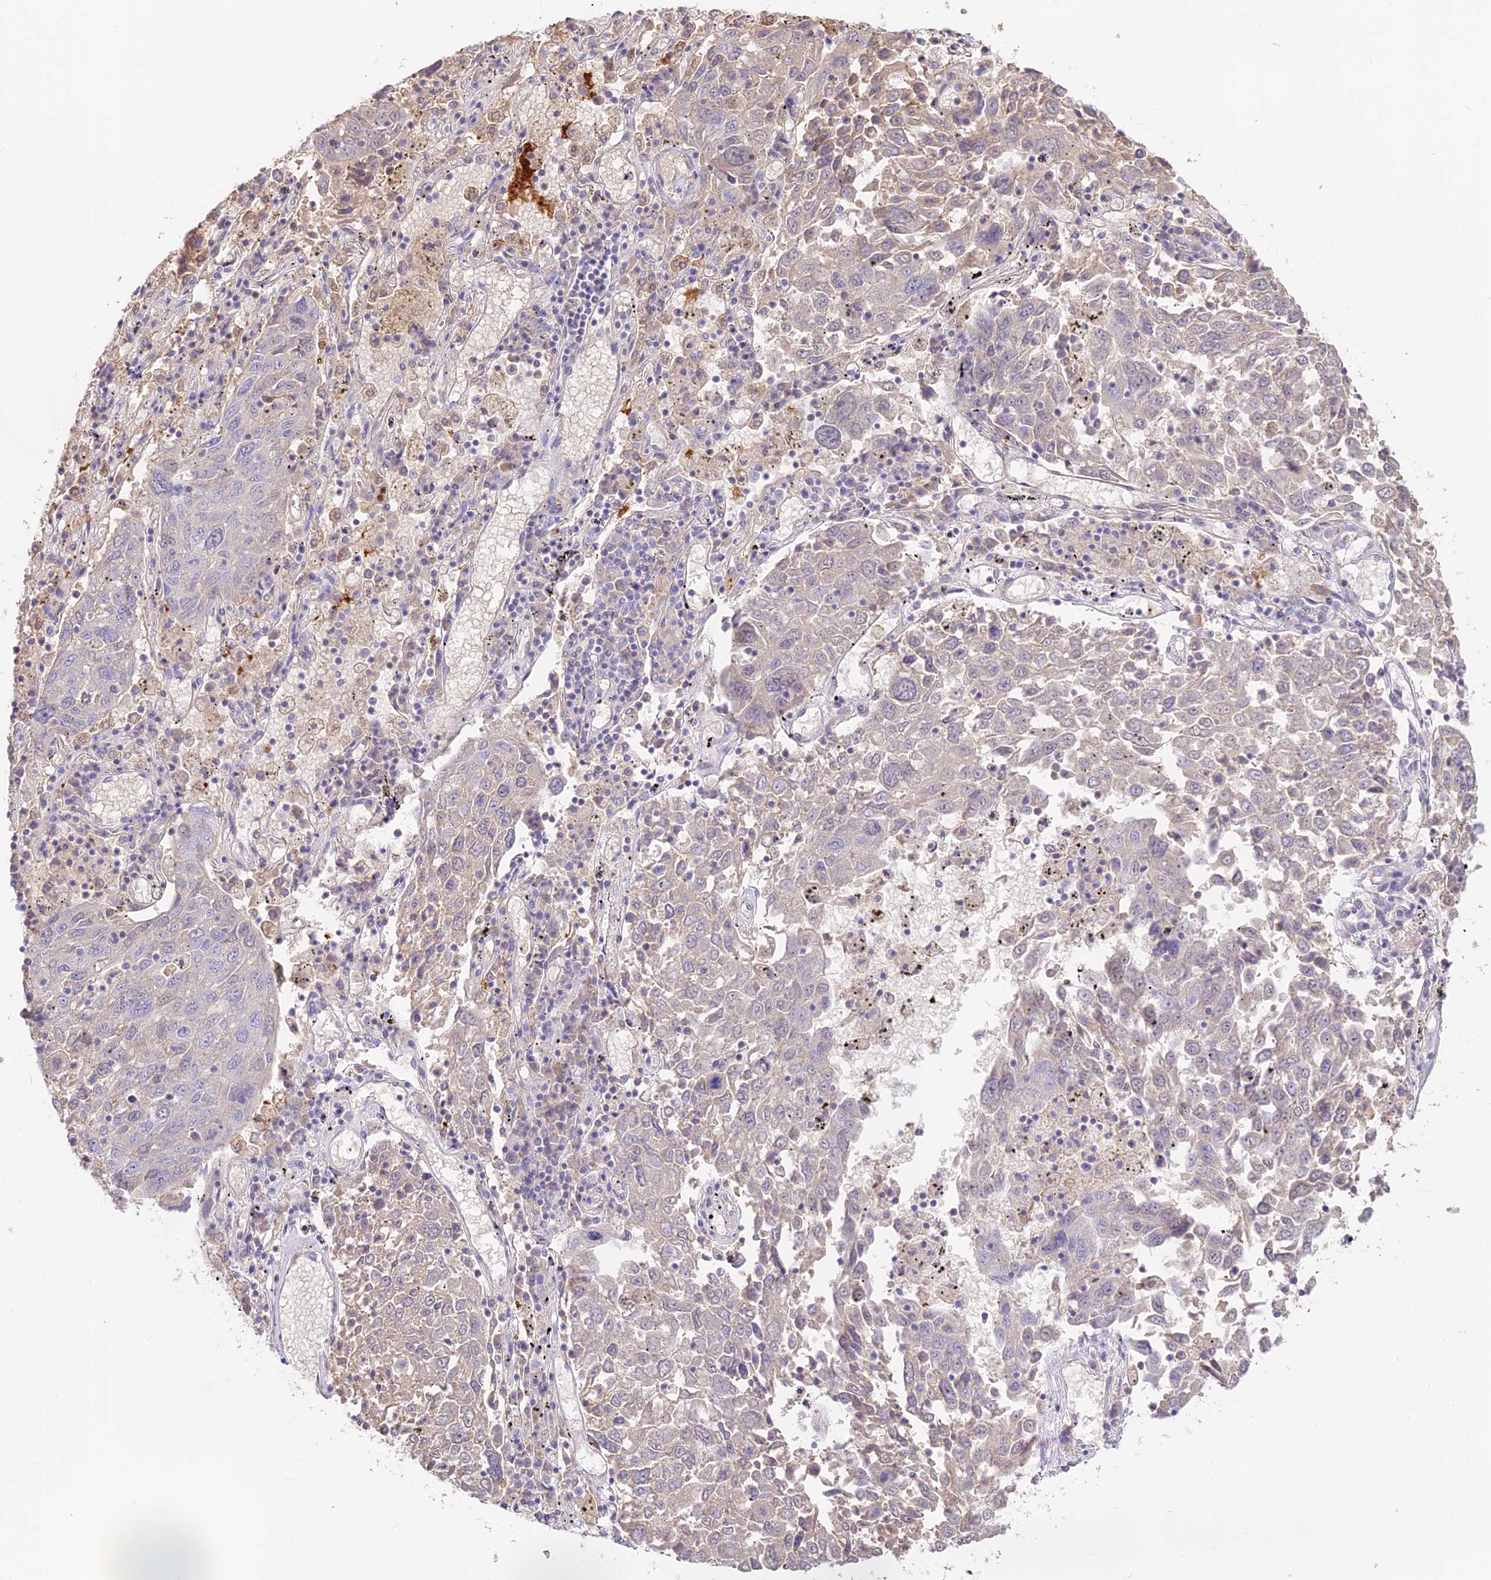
{"staining": {"intensity": "negative", "quantity": "none", "location": "none"}, "tissue": "lung cancer", "cell_type": "Tumor cells", "image_type": "cancer", "snomed": [{"axis": "morphology", "description": "Squamous cell carcinoma, NOS"}, {"axis": "topography", "description": "Lung"}], "caption": "This is a histopathology image of immunohistochemistry staining of squamous cell carcinoma (lung), which shows no expression in tumor cells.", "gene": "CAMSAP3", "patient": {"sex": "male", "age": 65}}